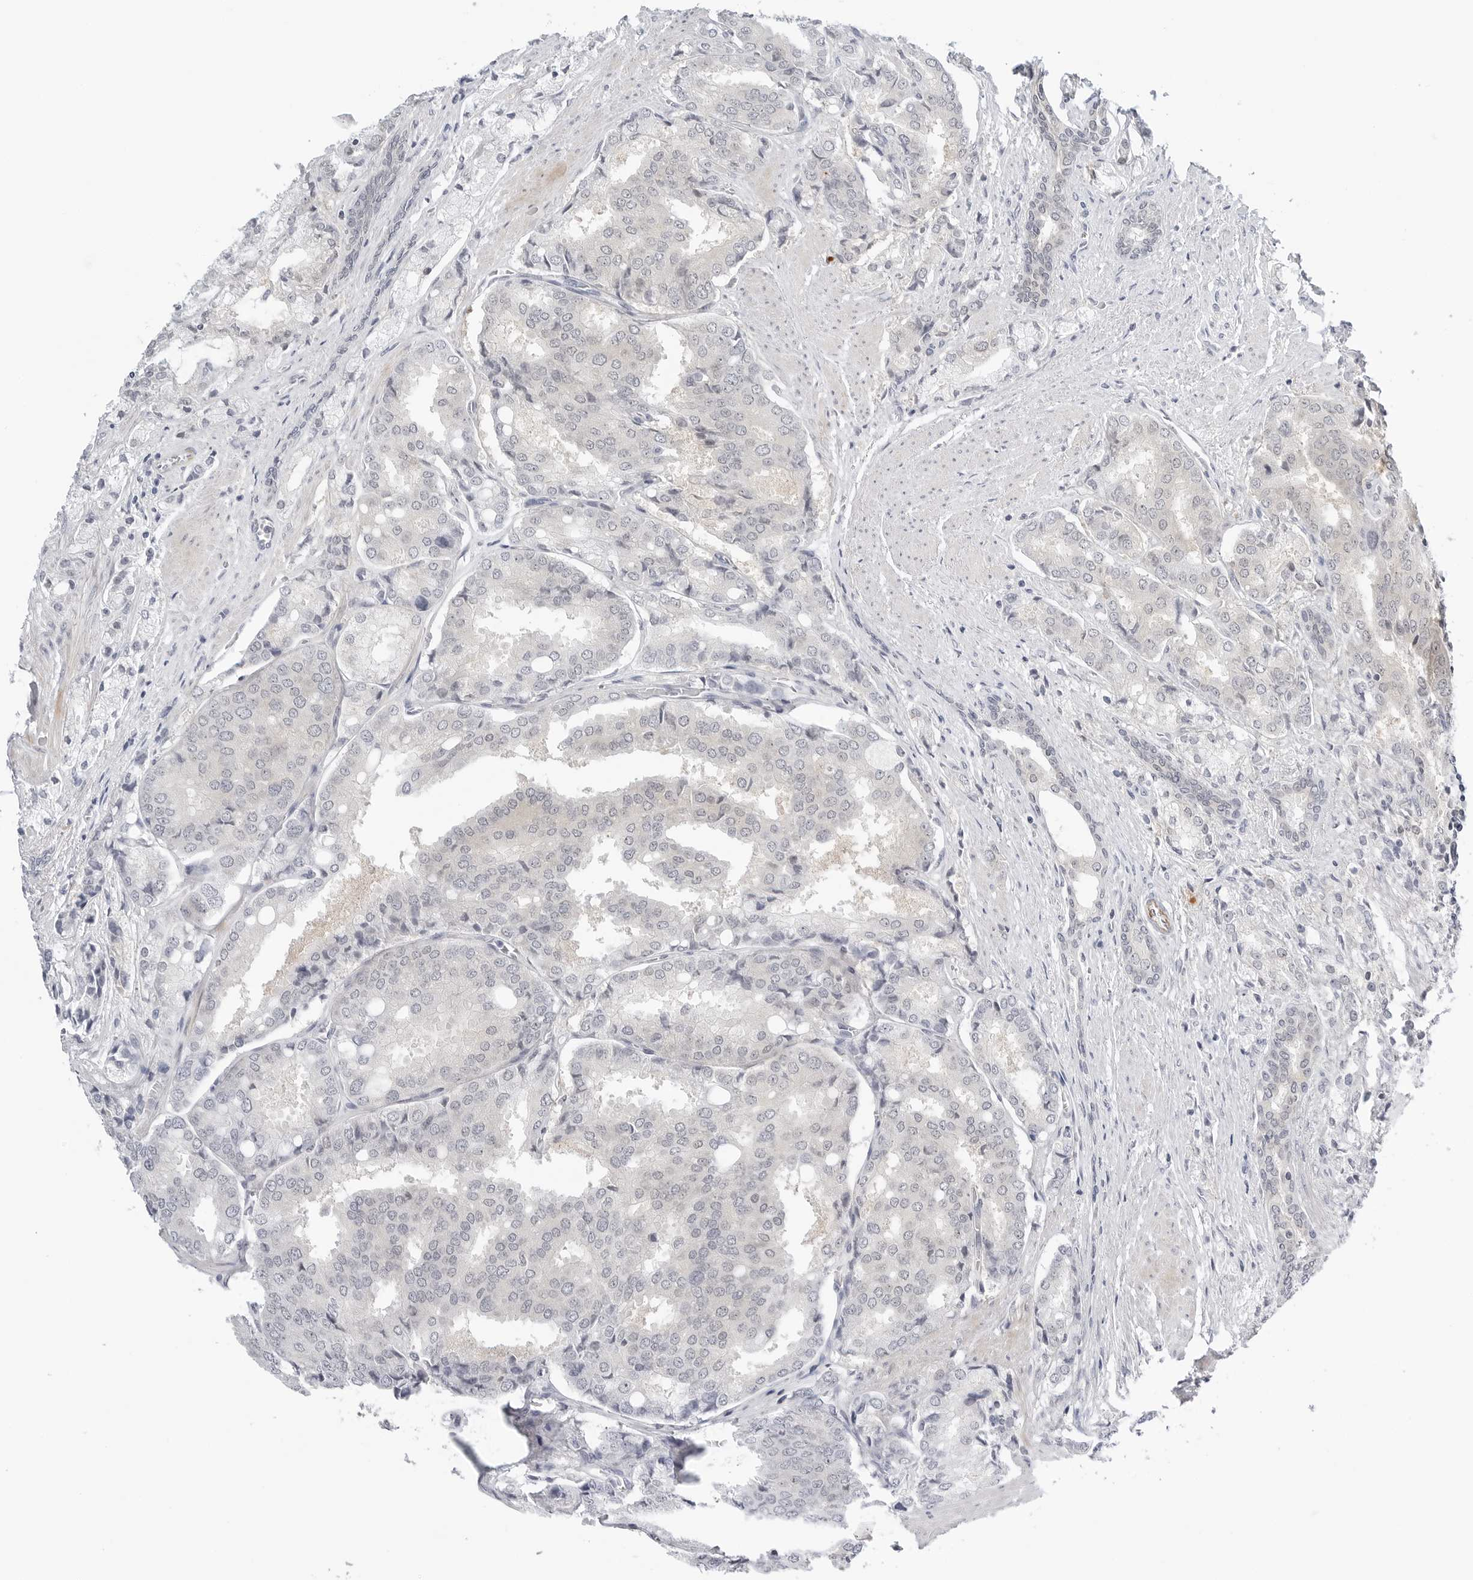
{"staining": {"intensity": "negative", "quantity": "none", "location": "none"}, "tissue": "prostate cancer", "cell_type": "Tumor cells", "image_type": "cancer", "snomed": [{"axis": "morphology", "description": "Adenocarcinoma, High grade"}, {"axis": "topography", "description": "Prostate"}], "caption": "Immunohistochemistry (IHC) histopathology image of neoplastic tissue: human prostate high-grade adenocarcinoma stained with DAB (3,3'-diaminobenzidine) shows no significant protein positivity in tumor cells. (Immunohistochemistry, brightfield microscopy, high magnification).", "gene": "MAP2K5", "patient": {"sex": "male", "age": 50}}